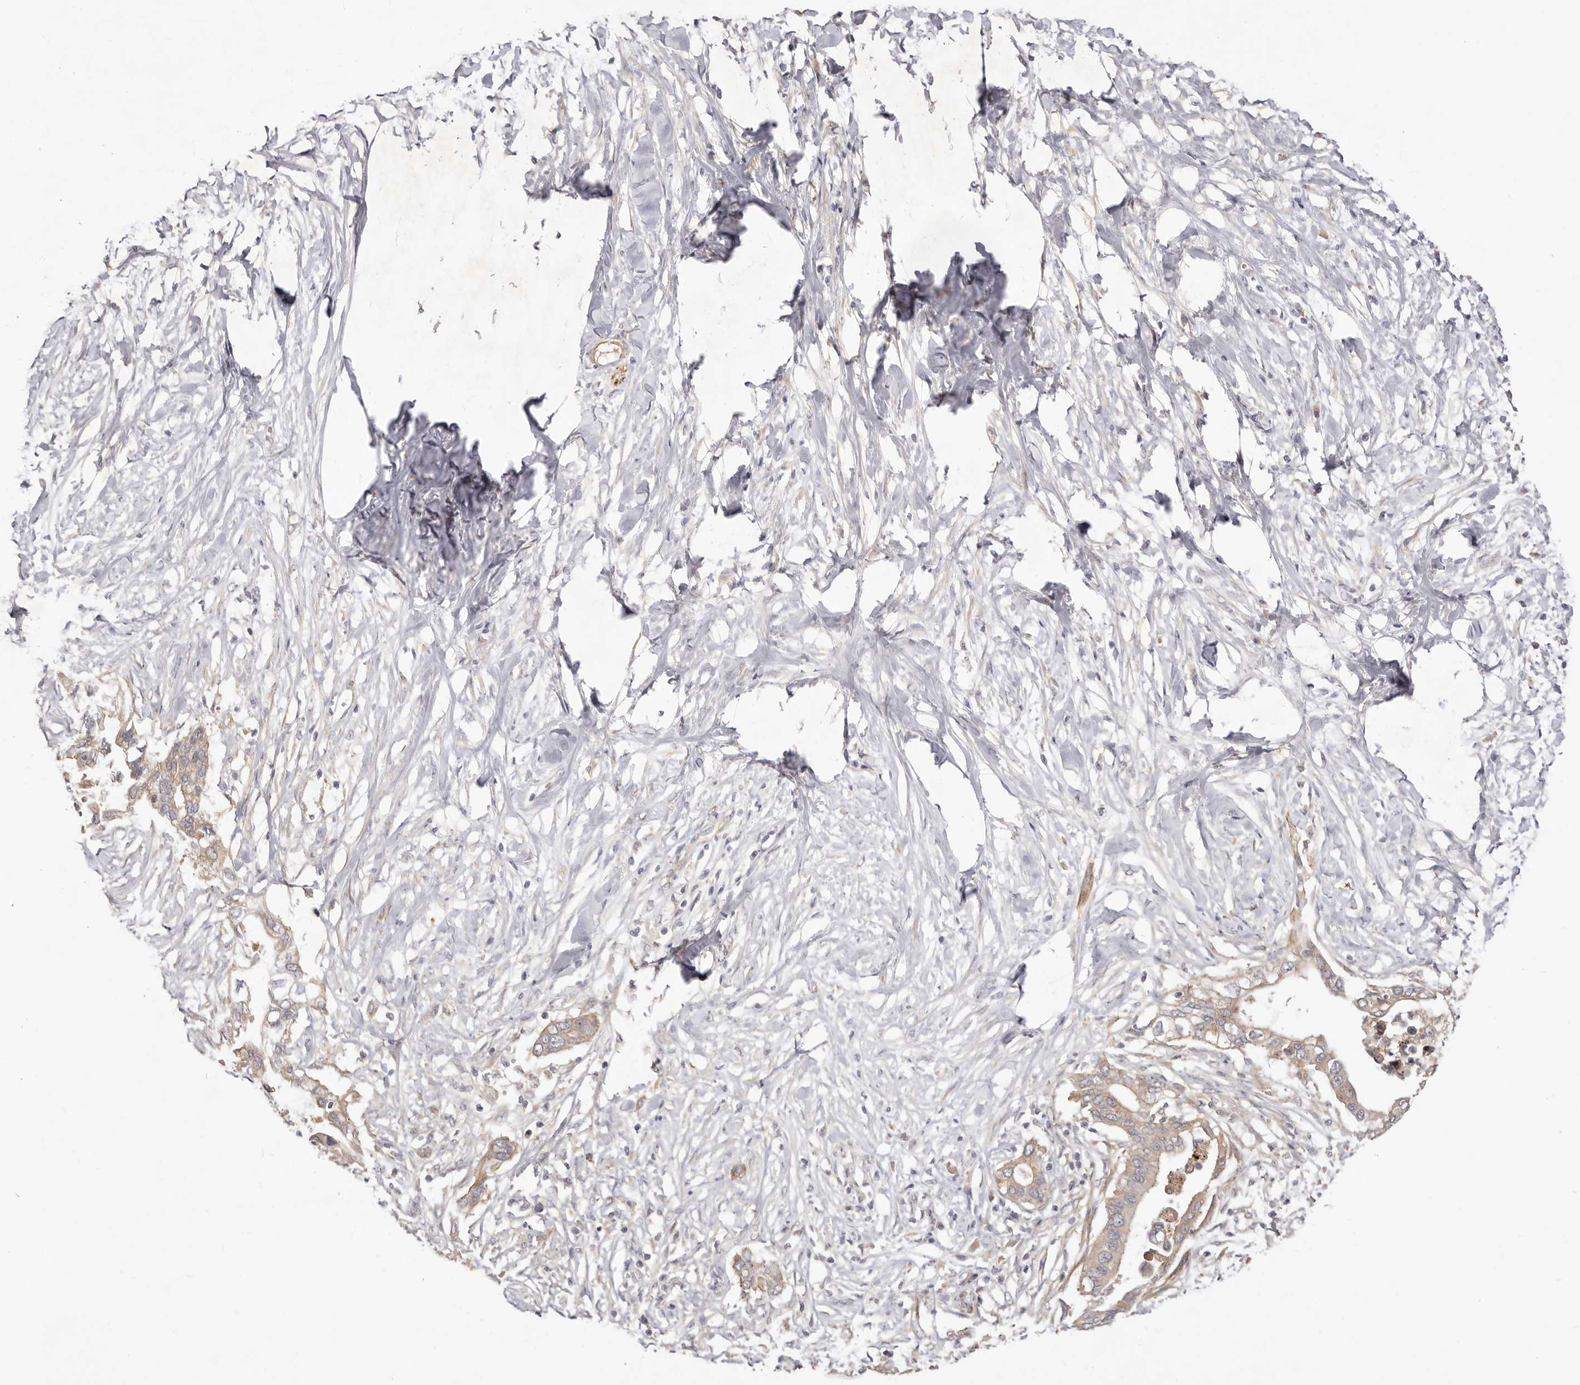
{"staining": {"intensity": "weak", "quantity": ">75%", "location": "cytoplasmic/membranous"}, "tissue": "pancreatic cancer", "cell_type": "Tumor cells", "image_type": "cancer", "snomed": [{"axis": "morphology", "description": "Normal tissue, NOS"}, {"axis": "morphology", "description": "Adenocarcinoma, NOS"}, {"axis": "topography", "description": "Pancreas"}, {"axis": "topography", "description": "Peripheral nerve tissue"}], "caption": "Tumor cells exhibit weak cytoplasmic/membranous positivity in about >75% of cells in pancreatic cancer (adenocarcinoma).", "gene": "ADAMTS9", "patient": {"sex": "male", "age": 59}}